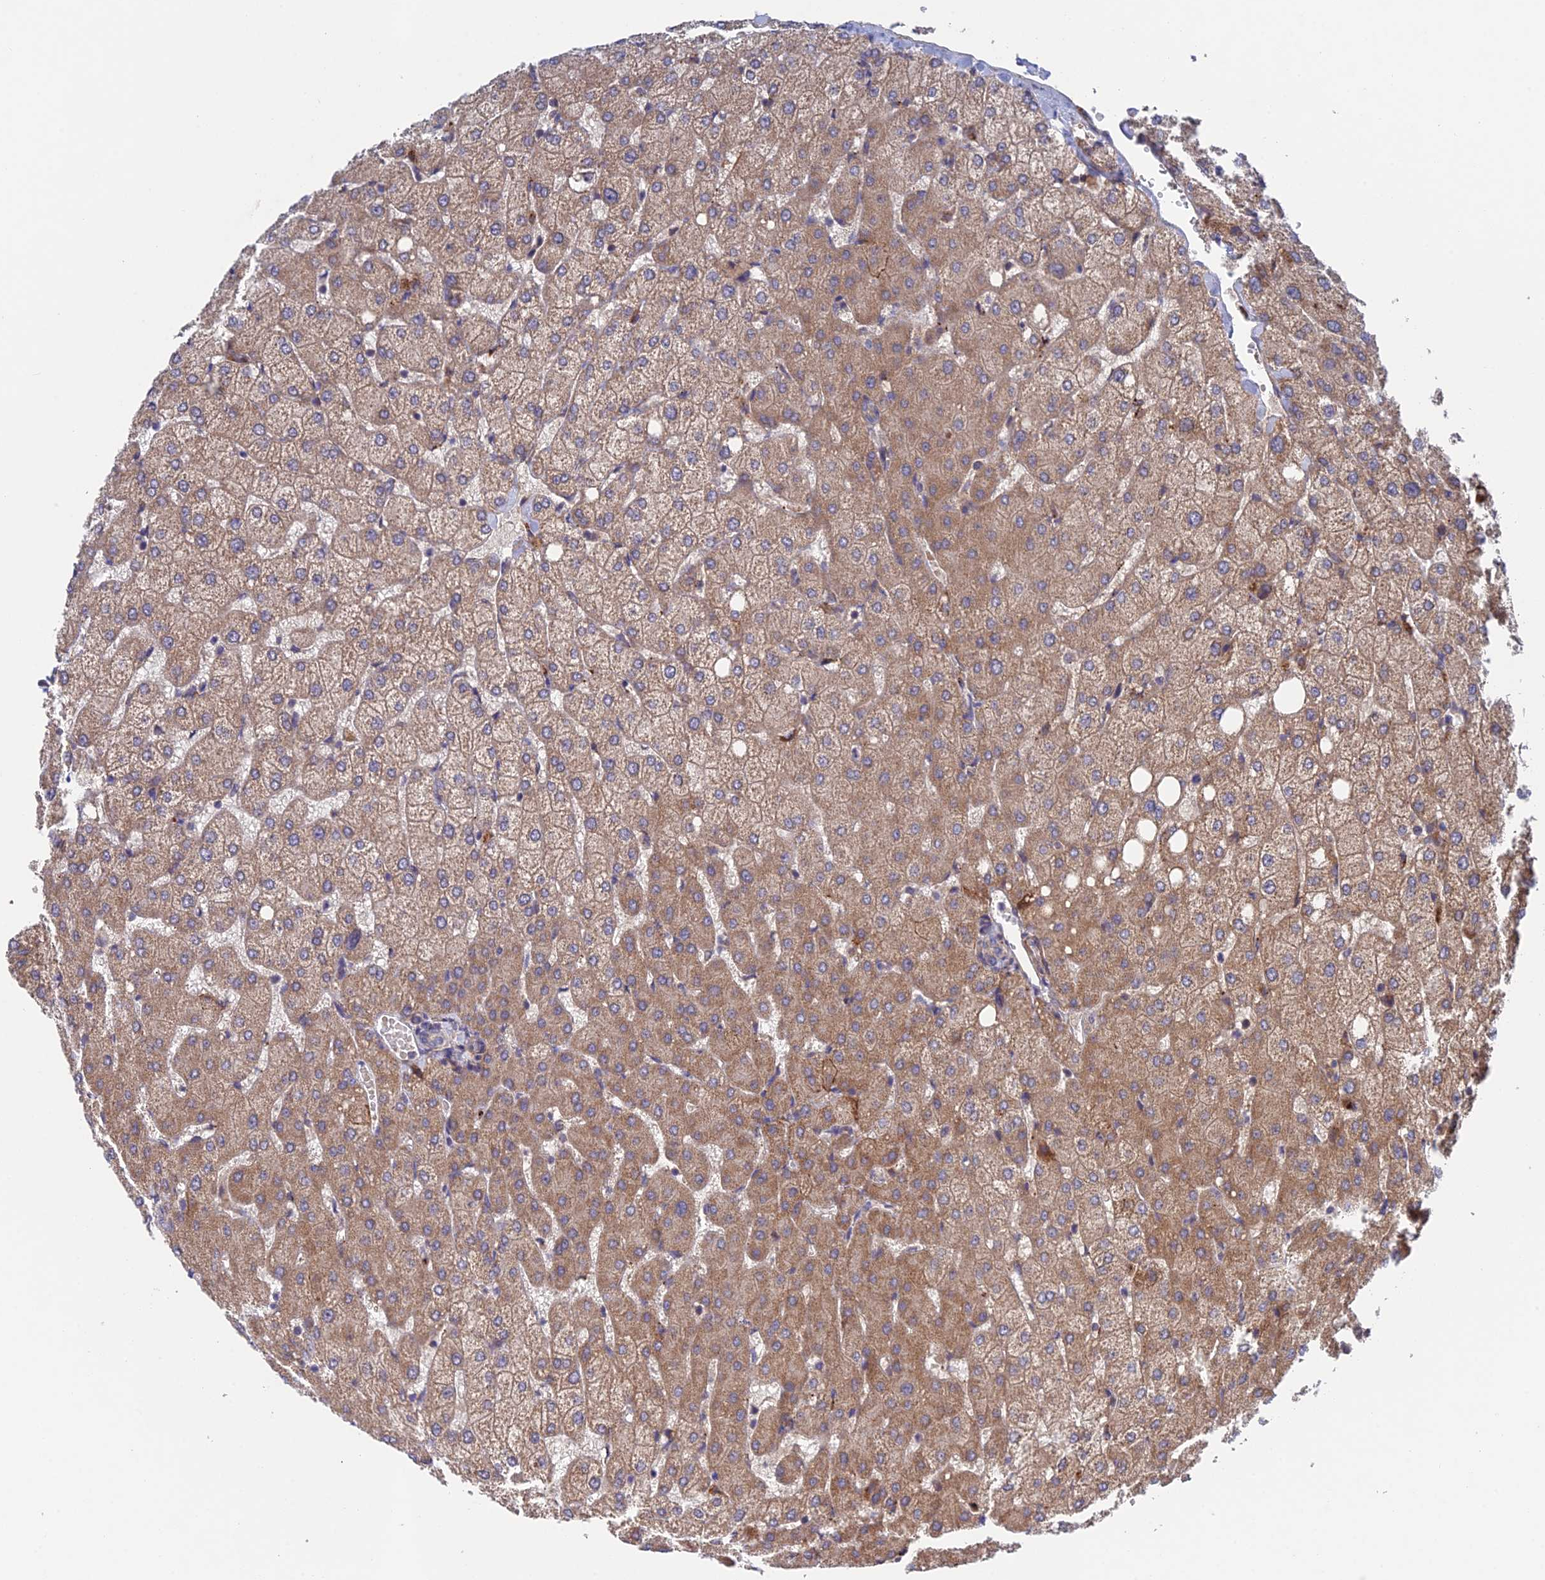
{"staining": {"intensity": "negative", "quantity": "none", "location": "none"}, "tissue": "liver", "cell_type": "Cholangiocytes", "image_type": "normal", "snomed": [{"axis": "morphology", "description": "Normal tissue, NOS"}, {"axis": "topography", "description": "Liver"}], "caption": "Benign liver was stained to show a protein in brown. There is no significant expression in cholangiocytes. (Brightfield microscopy of DAB (3,3'-diaminobenzidine) IHC at high magnification).", "gene": "UROS", "patient": {"sex": "female", "age": 54}}